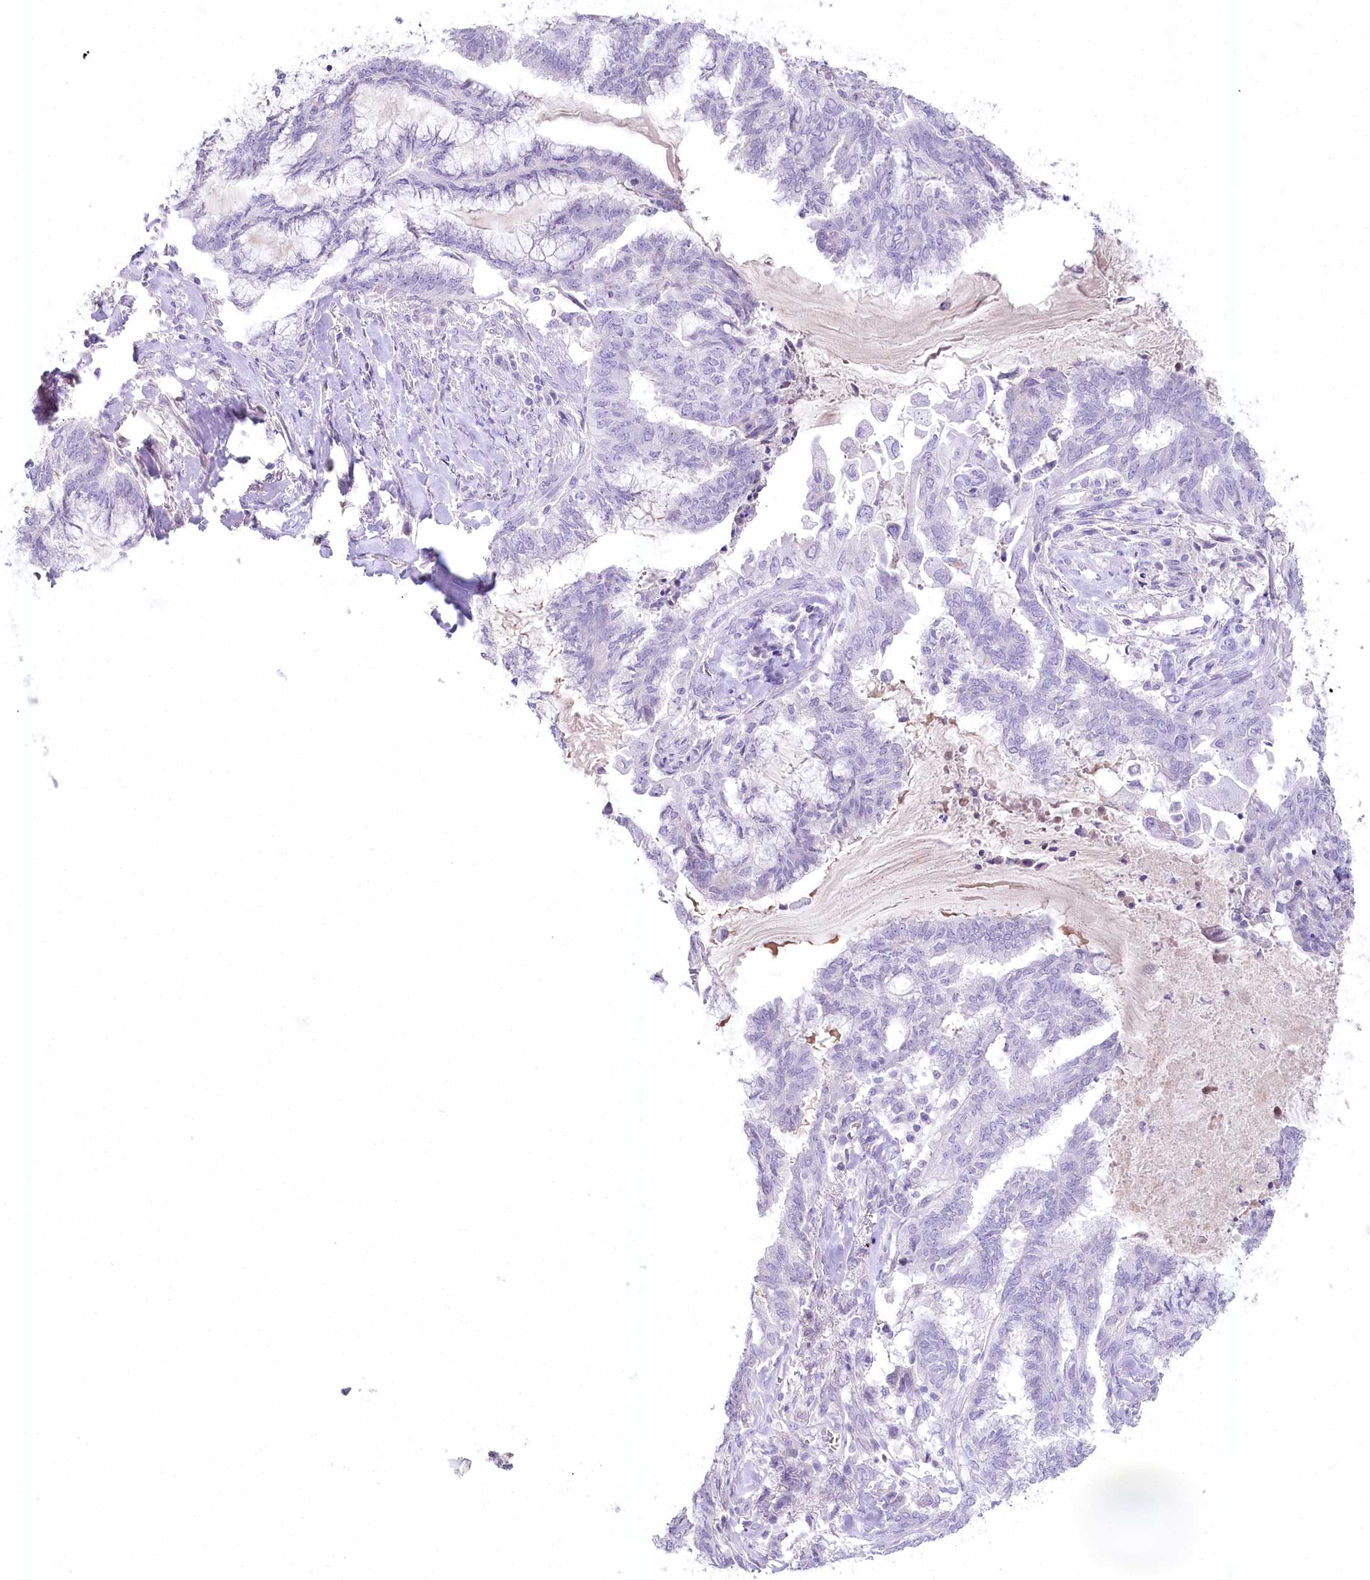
{"staining": {"intensity": "negative", "quantity": "none", "location": "none"}, "tissue": "endometrial cancer", "cell_type": "Tumor cells", "image_type": "cancer", "snomed": [{"axis": "morphology", "description": "Adenocarcinoma, NOS"}, {"axis": "topography", "description": "Endometrium"}], "caption": "A micrograph of endometrial adenocarcinoma stained for a protein reveals no brown staining in tumor cells.", "gene": "MYOZ1", "patient": {"sex": "female", "age": 86}}